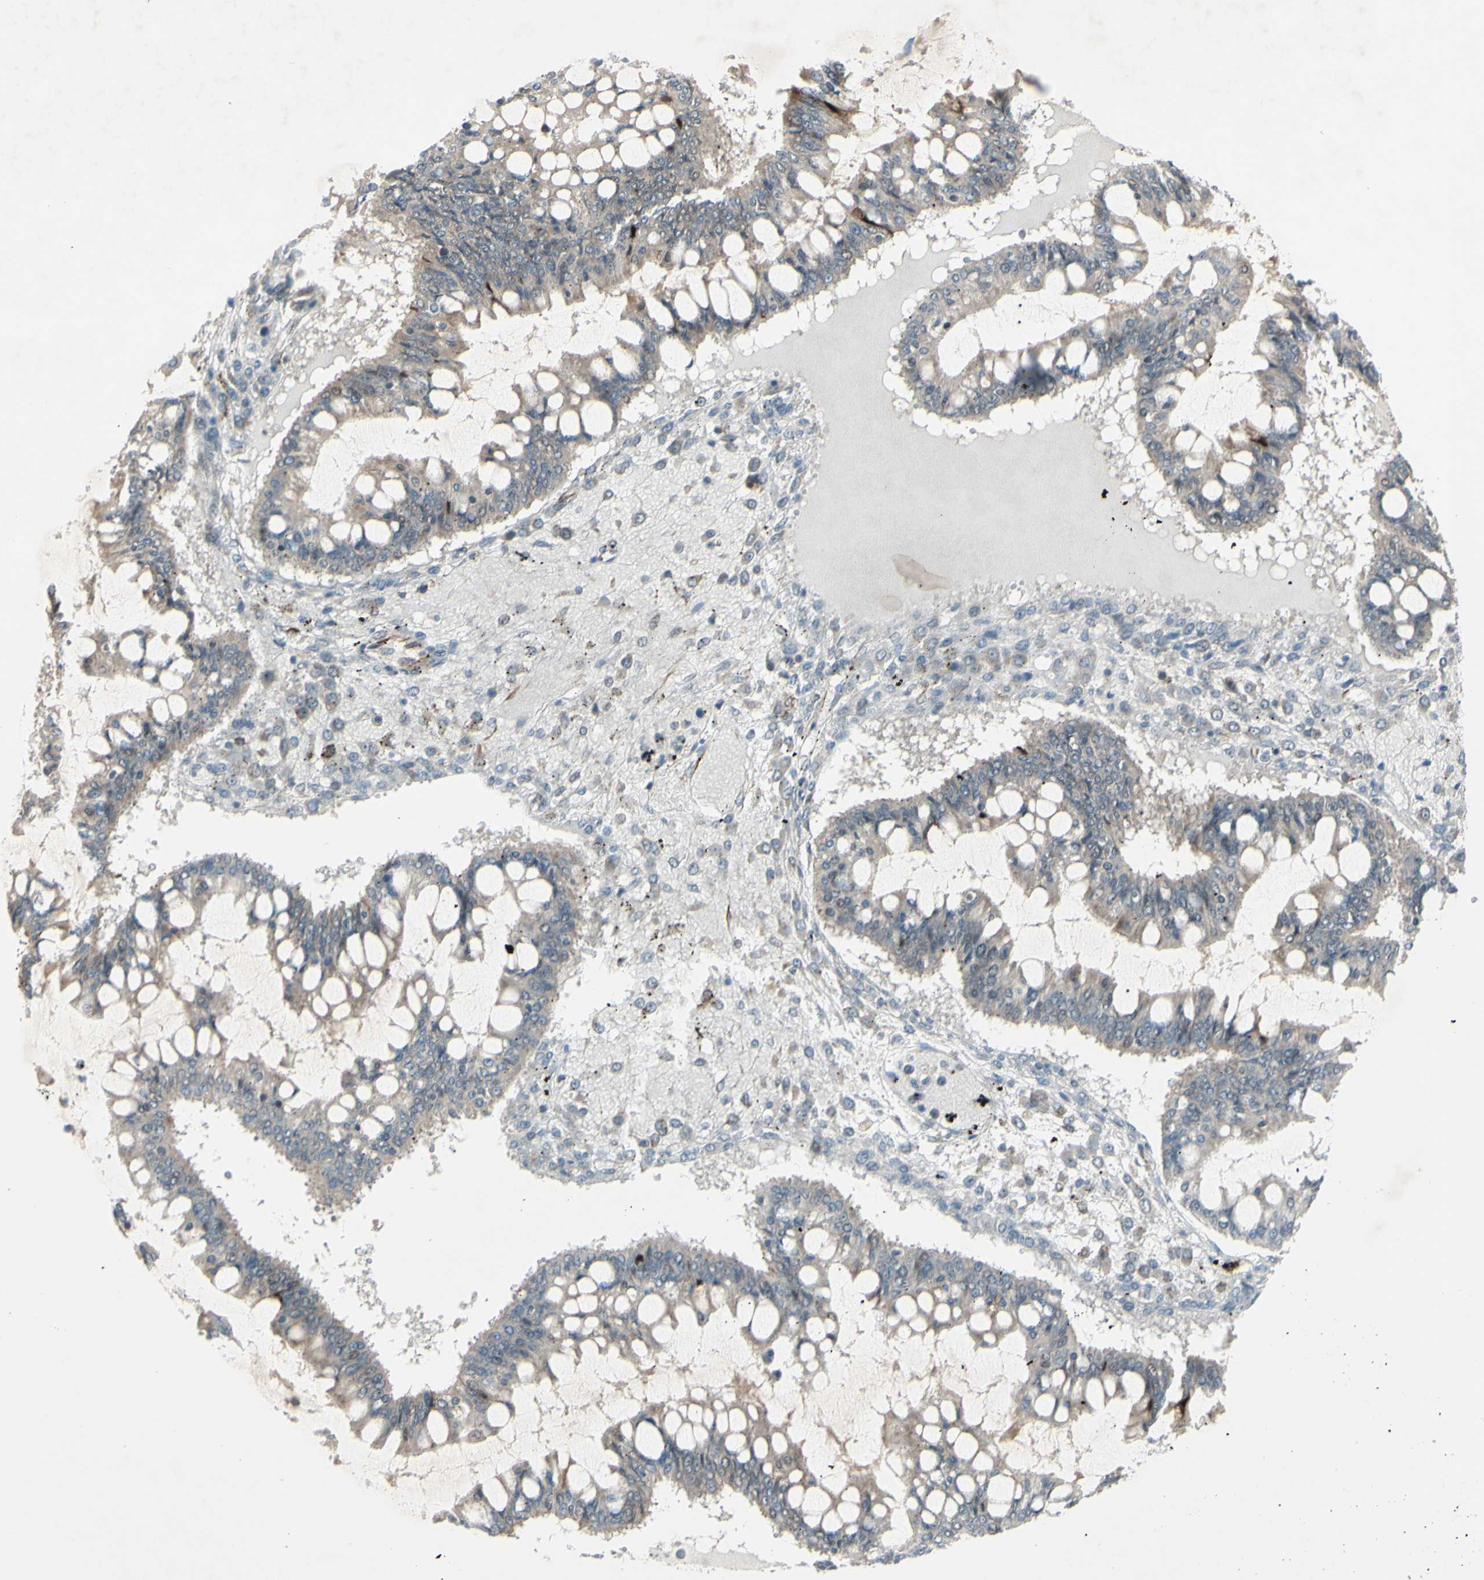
{"staining": {"intensity": "weak", "quantity": "<25%", "location": "cytoplasmic/membranous"}, "tissue": "ovarian cancer", "cell_type": "Tumor cells", "image_type": "cancer", "snomed": [{"axis": "morphology", "description": "Cystadenocarcinoma, mucinous, NOS"}, {"axis": "topography", "description": "Ovary"}], "caption": "An immunohistochemistry image of ovarian cancer (mucinous cystadenocarcinoma) is shown. There is no staining in tumor cells of ovarian cancer (mucinous cystadenocarcinoma).", "gene": "FGFR2", "patient": {"sex": "female", "age": 73}}